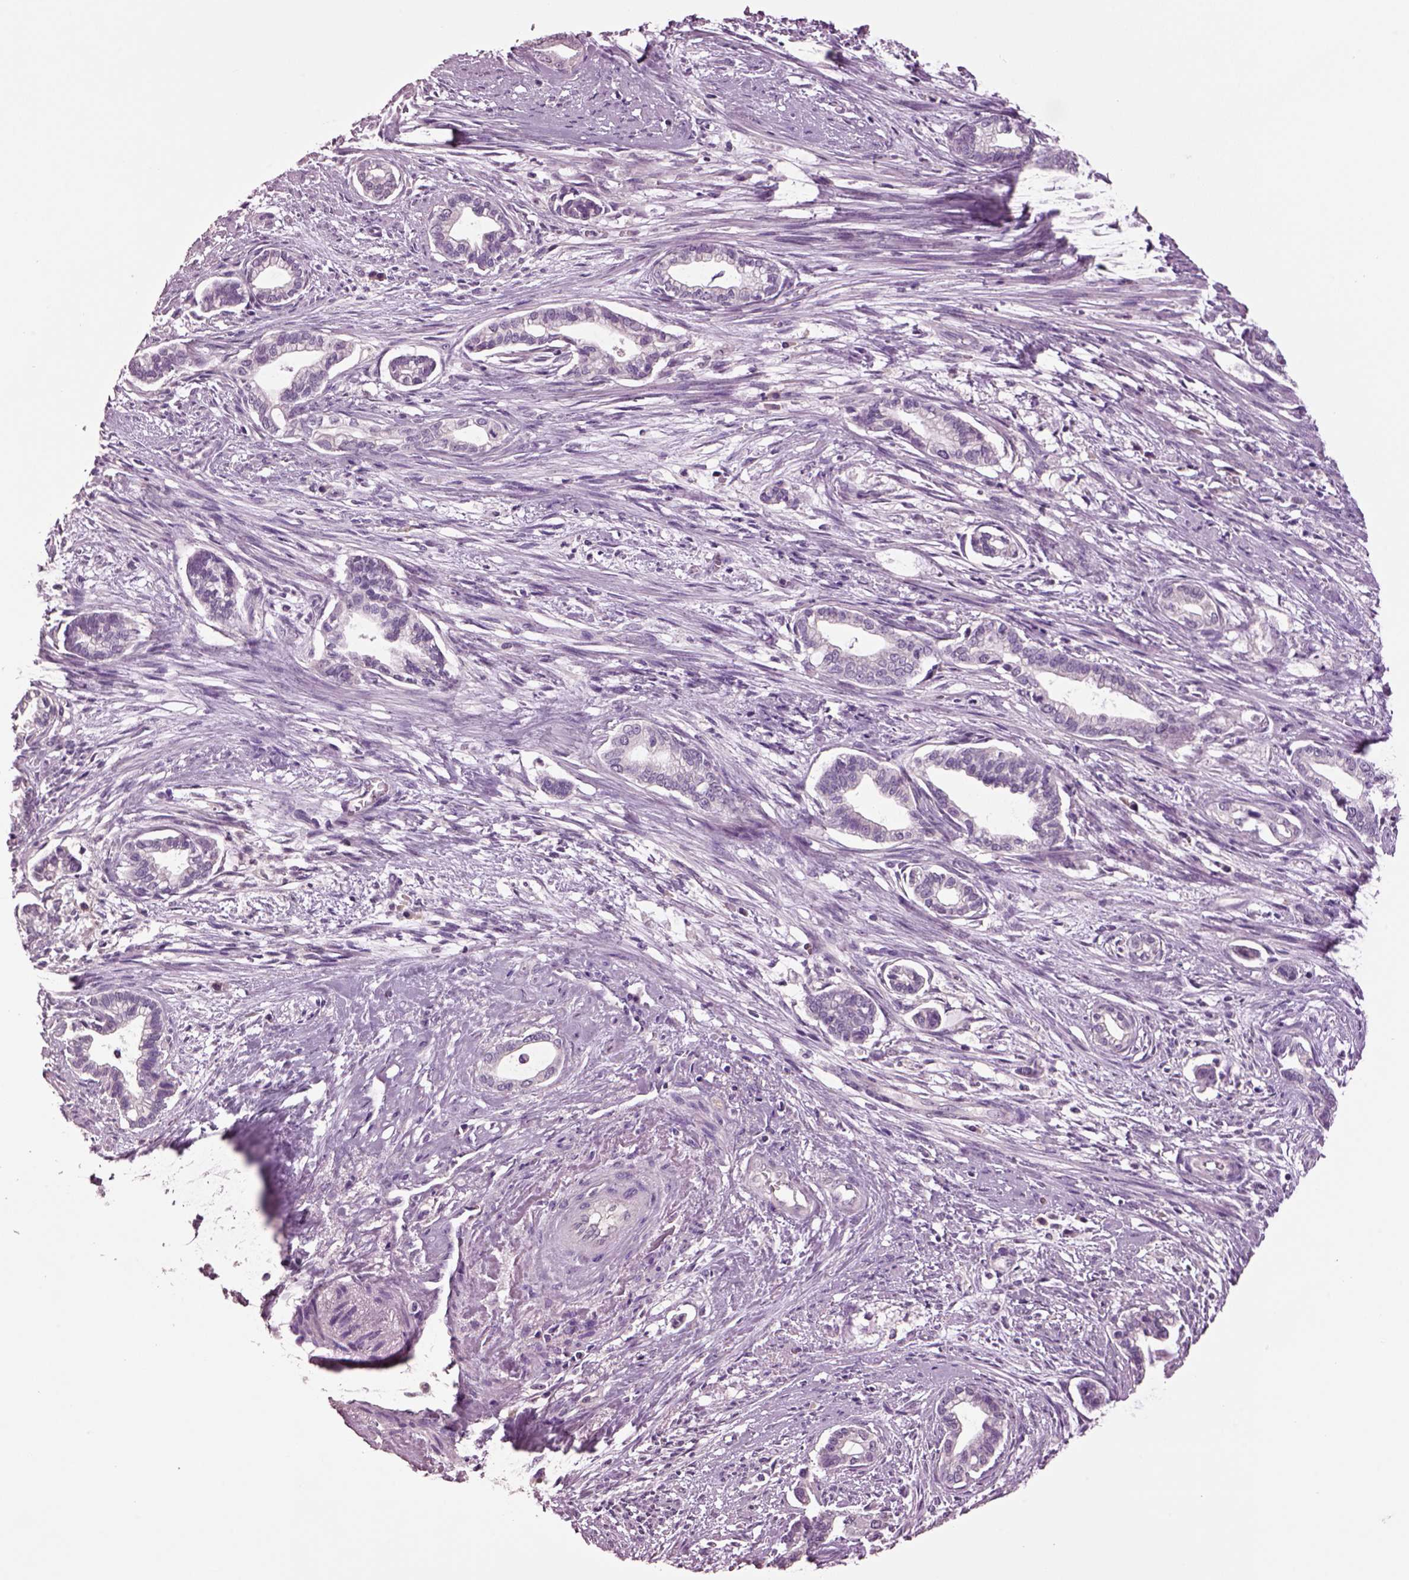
{"staining": {"intensity": "negative", "quantity": "none", "location": "none"}, "tissue": "cervical cancer", "cell_type": "Tumor cells", "image_type": "cancer", "snomed": [{"axis": "morphology", "description": "Adenocarcinoma, NOS"}, {"axis": "topography", "description": "Cervix"}], "caption": "This is an immunohistochemistry photomicrograph of human cervical cancer (adenocarcinoma). There is no staining in tumor cells.", "gene": "CLPSL1", "patient": {"sex": "female", "age": 62}}